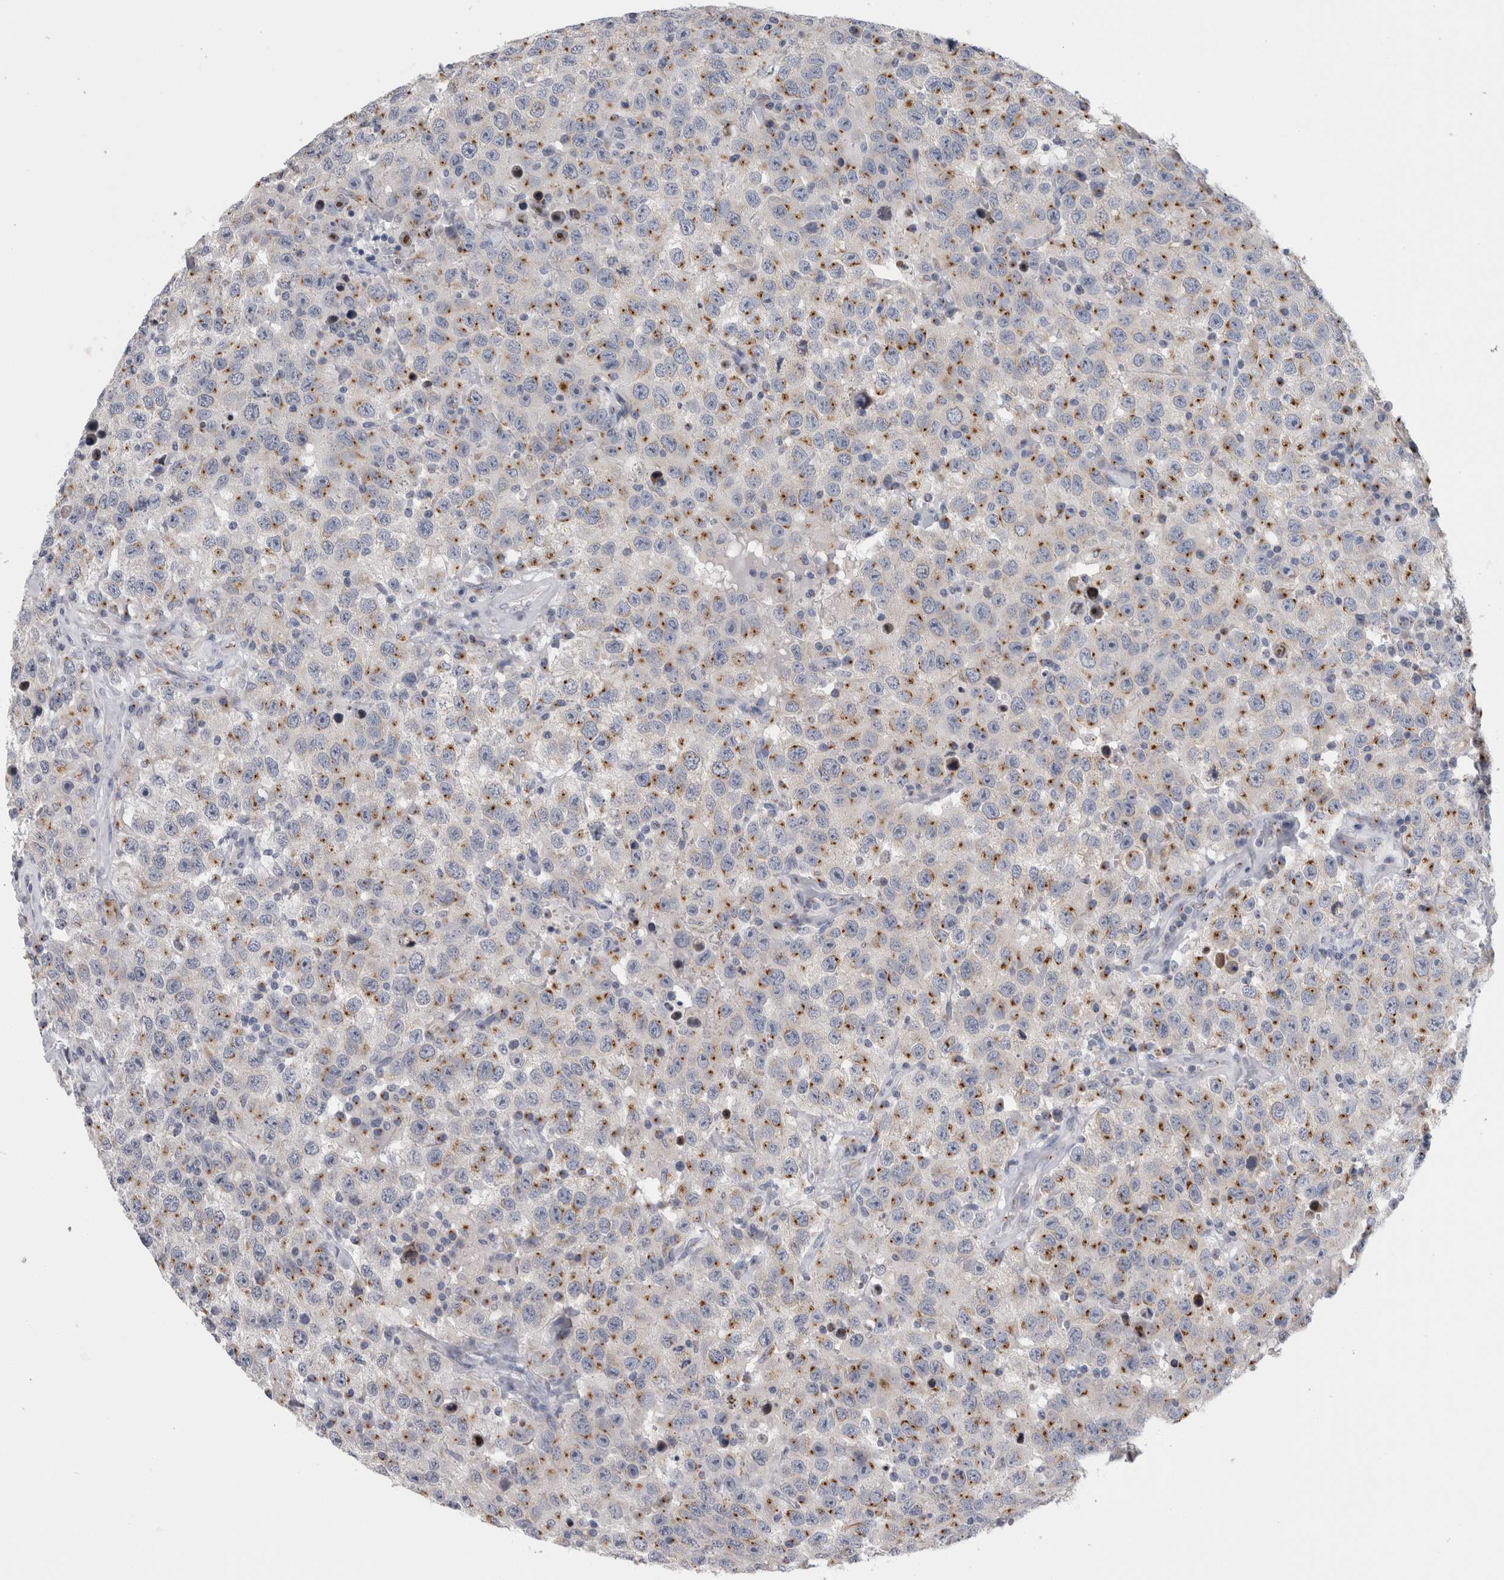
{"staining": {"intensity": "moderate", "quantity": ">75%", "location": "cytoplasmic/membranous"}, "tissue": "testis cancer", "cell_type": "Tumor cells", "image_type": "cancer", "snomed": [{"axis": "morphology", "description": "Seminoma, NOS"}, {"axis": "topography", "description": "Testis"}], "caption": "Protein analysis of testis seminoma tissue displays moderate cytoplasmic/membranous positivity in about >75% of tumor cells.", "gene": "AKAP9", "patient": {"sex": "male", "age": 41}}